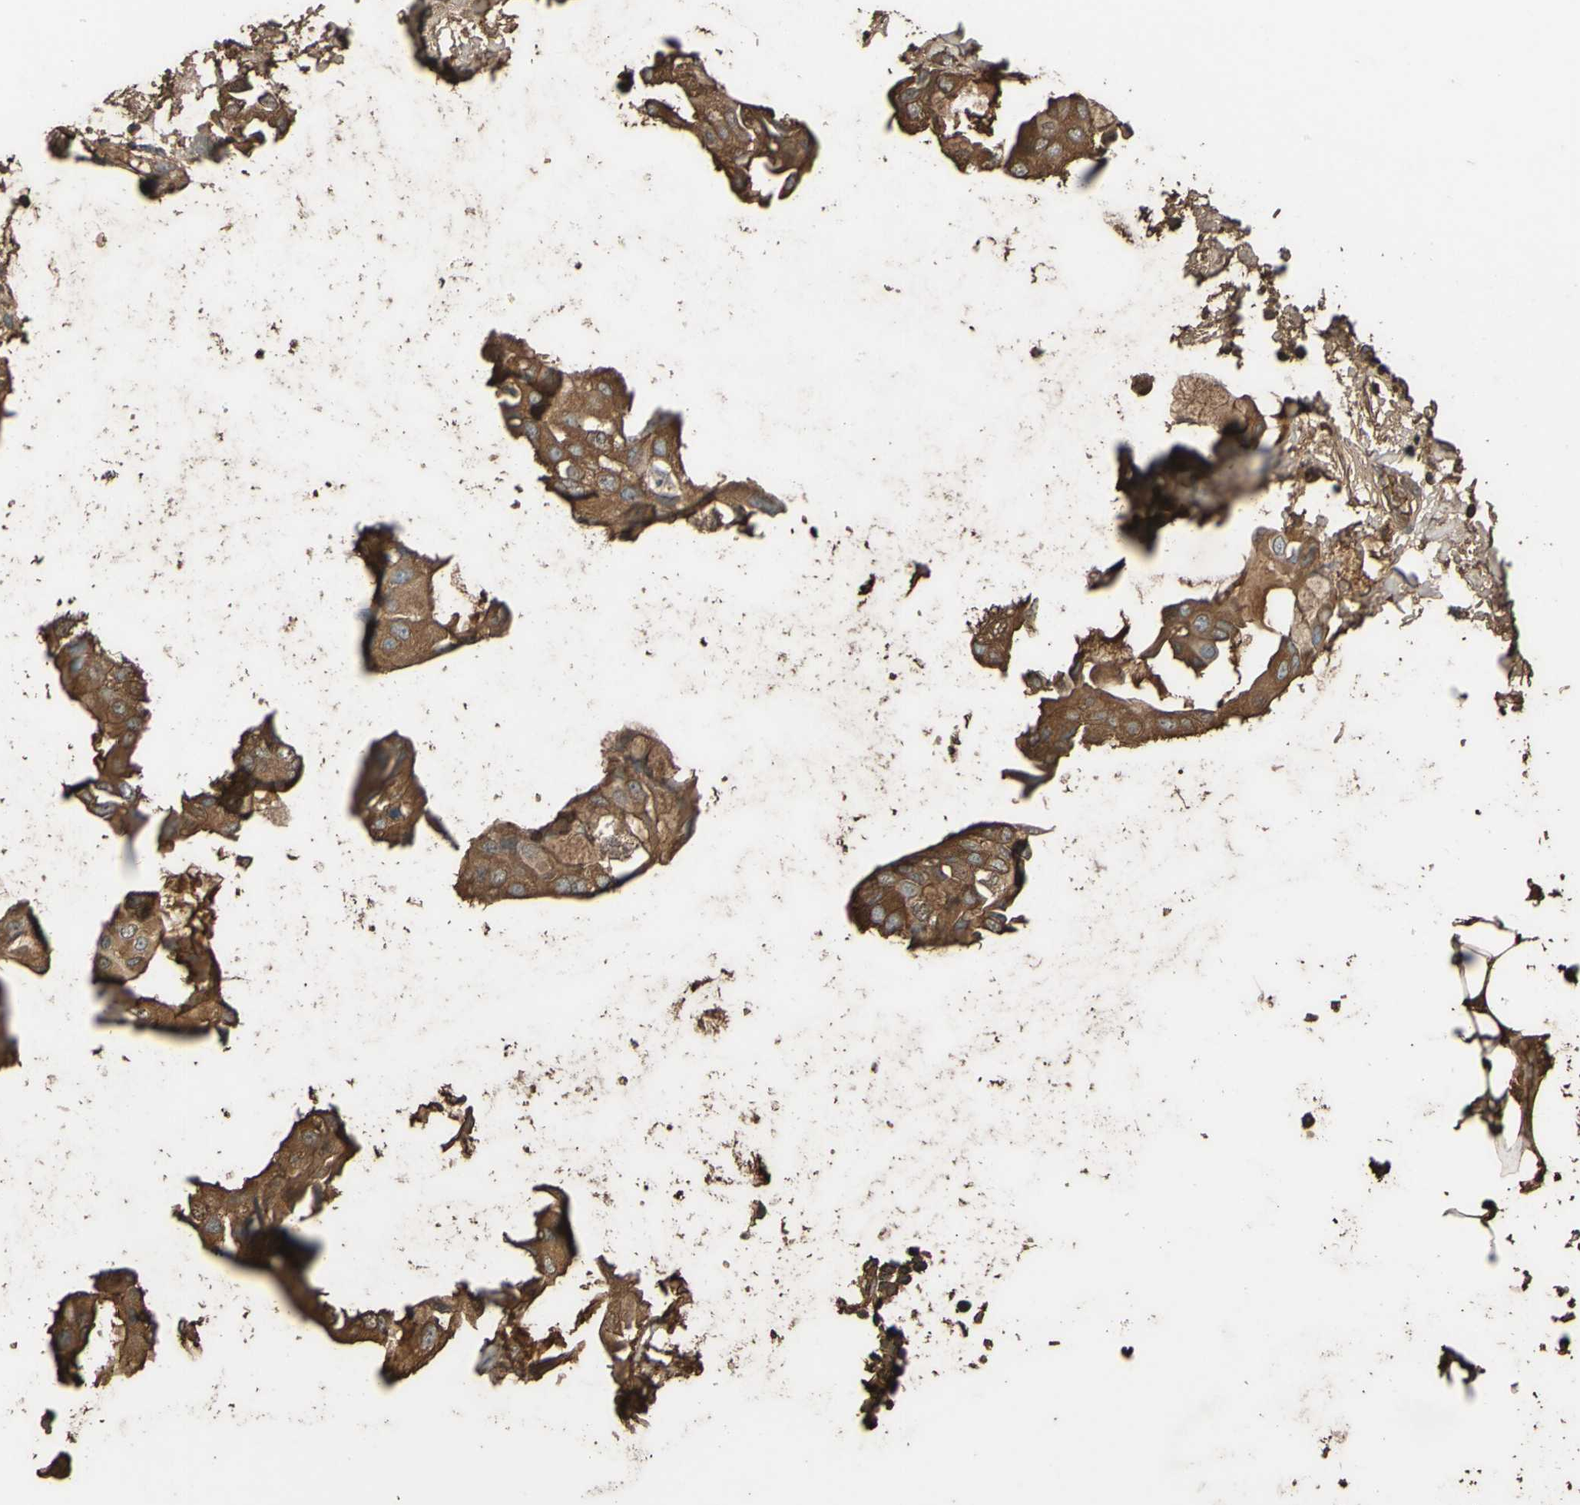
{"staining": {"intensity": "moderate", "quantity": ">75%", "location": "cytoplasmic/membranous"}, "tissue": "breast cancer", "cell_type": "Tumor cells", "image_type": "cancer", "snomed": [{"axis": "morphology", "description": "Duct carcinoma"}, {"axis": "topography", "description": "Breast"}], "caption": "Protein staining reveals moderate cytoplasmic/membranous positivity in approximately >75% of tumor cells in infiltrating ductal carcinoma (breast).", "gene": "PTGDS", "patient": {"sex": "female", "age": 40}}